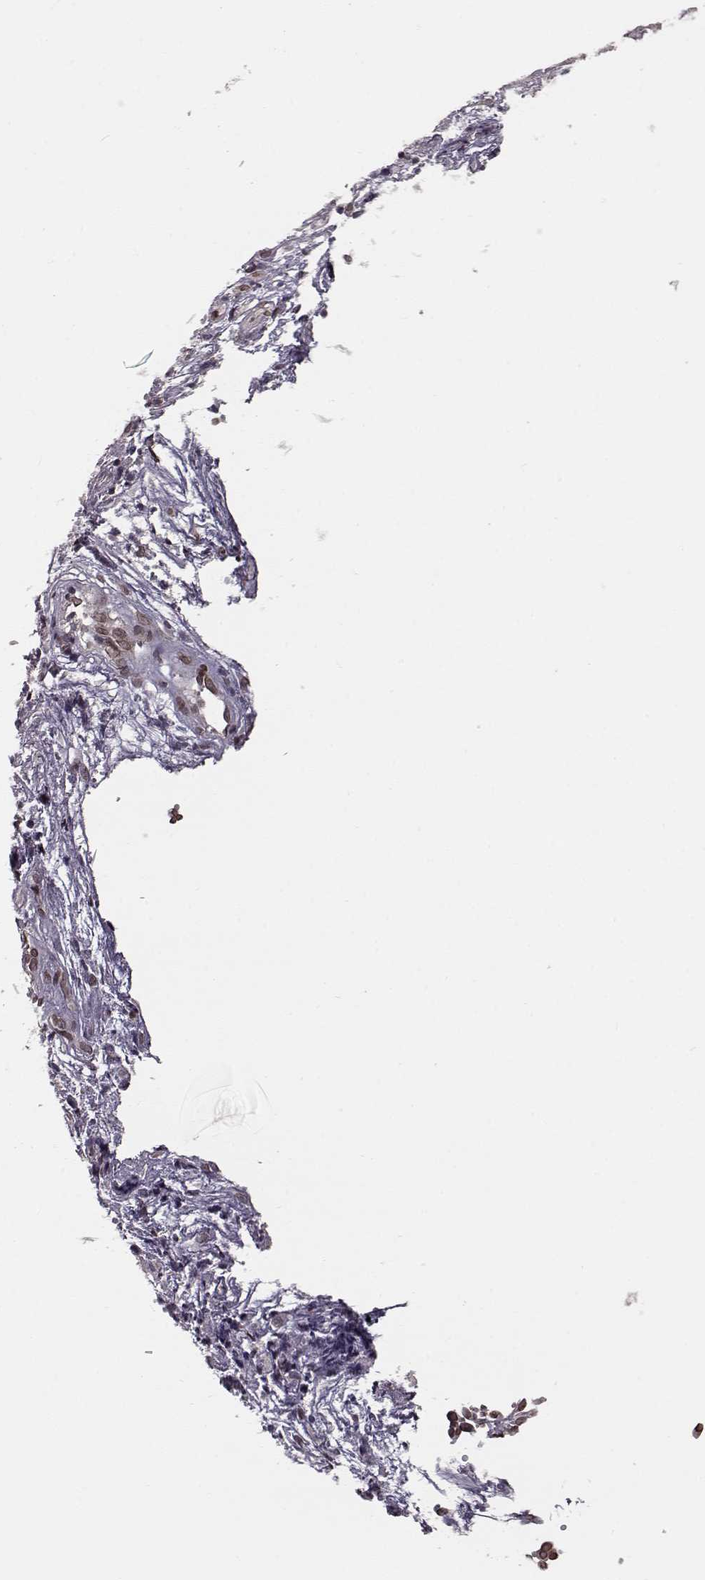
{"staining": {"intensity": "moderate", "quantity": ">75%", "location": "cytoplasmic/membranous,nuclear"}, "tissue": "nasopharynx", "cell_type": "Respiratory epithelial cells", "image_type": "normal", "snomed": [{"axis": "morphology", "description": "Normal tissue, NOS"}, {"axis": "topography", "description": "Nasopharynx"}], "caption": "Immunohistochemistry photomicrograph of unremarkable nasopharynx stained for a protein (brown), which demonstrates medium levels of moderate cytoplasmic/membranous,nuclear expression in about >75% of respiratory epithelial cells.", "gene": "NUP37", "patient": {"sex": "male", "age": 31}}